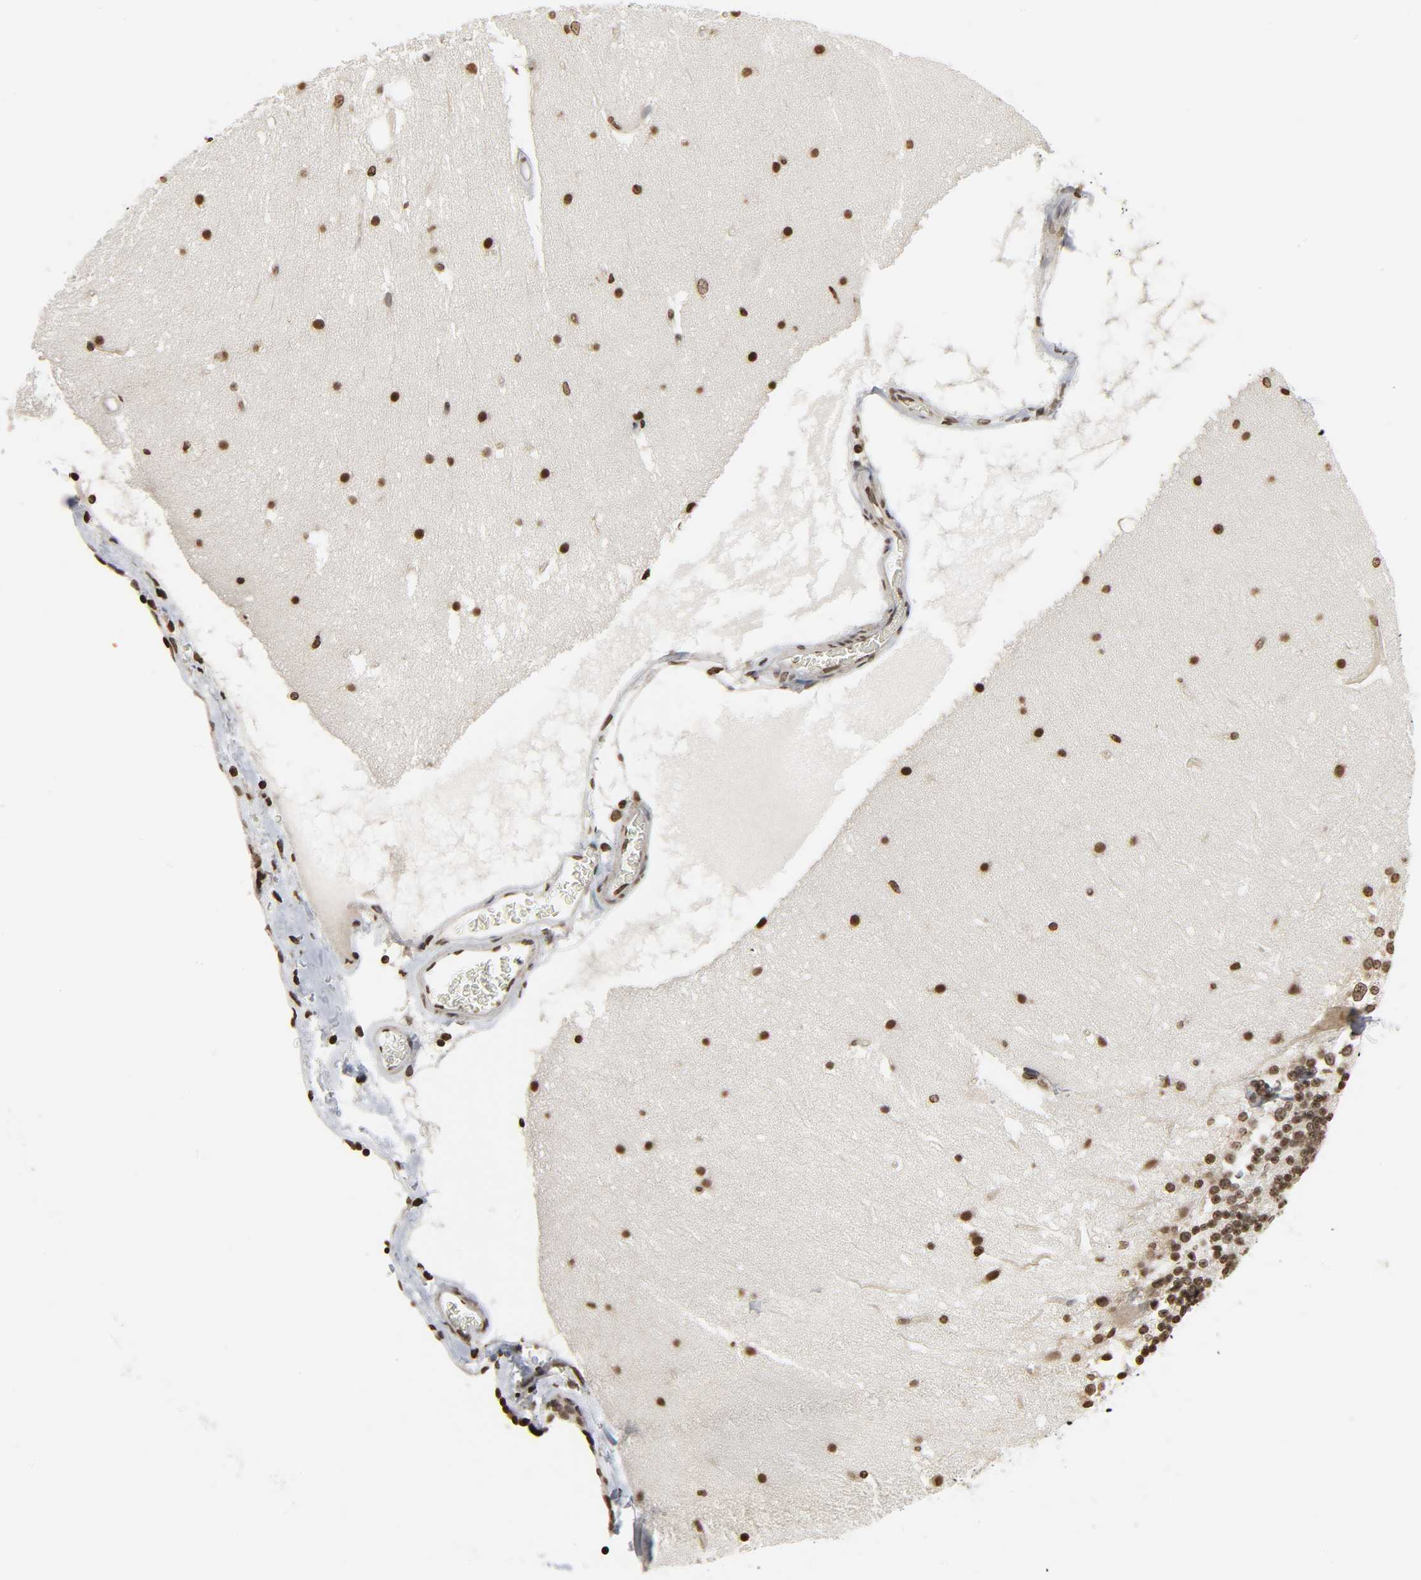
{"staining": {"intensity": "moderate", "quantity": ">75%", "location": "nuclear"}, "tissue": "cerebellum", "cell_type": "Cells in granular layer", "image_type": "normal", "snomed": [{"axis": "morphology", "description": "Normal tissue, NOS"}, {"axis": "topography", "description": "Cerebellum"}], "caption": "Benign cerebellum shows moderate nuclear expression in approximately >75% of cells in granular layer.", "gene": "ELAVL1", "patient": {"sex": "female", "age": 19}}